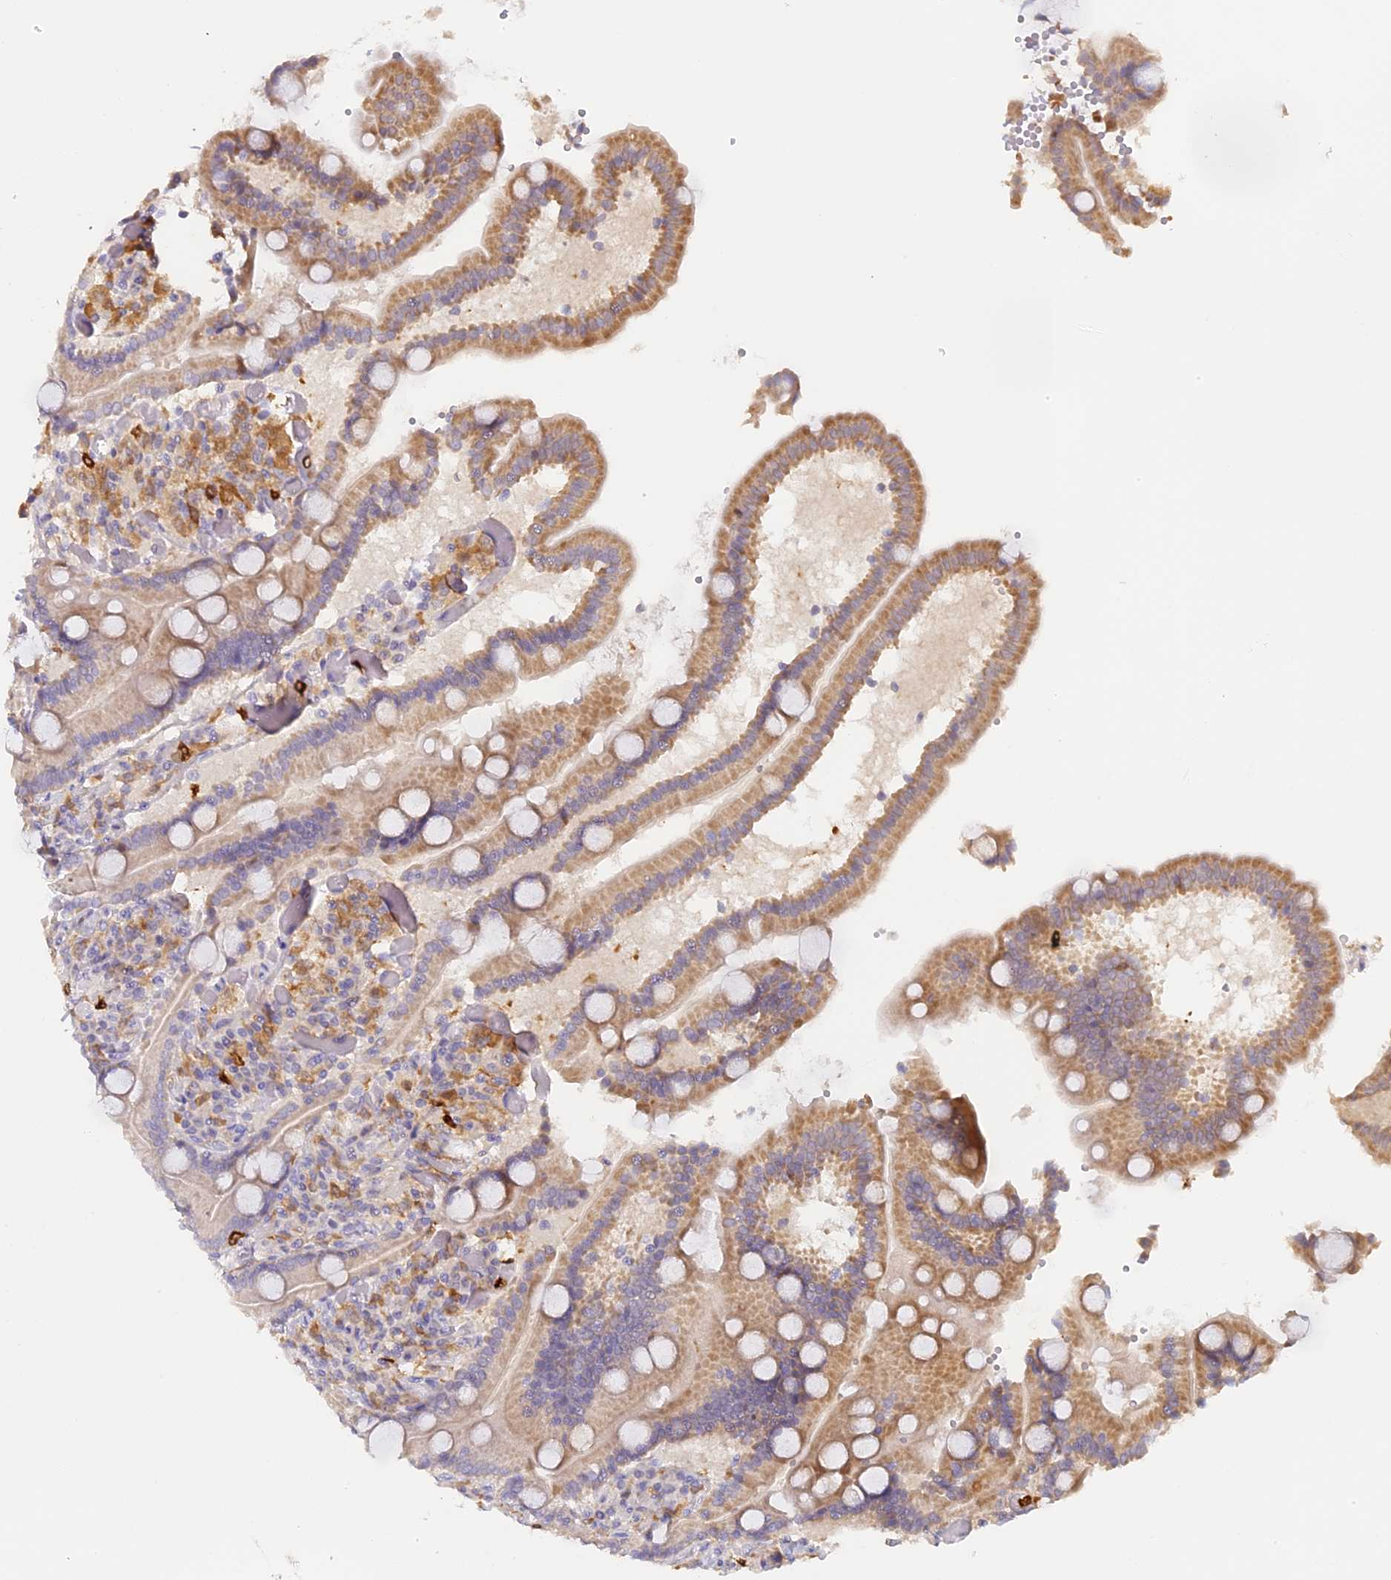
{"staining": {"intensity": "moderate", "quantity": ">75%", "location": "cytoplasmic/membranous"}, "tissue": "duodenum", "cell_type": "Glandular cells", "image_type": "normal", "snomed": [{"axis": "morphology", "description": "Normal tissue, NOS"}, {"axis": "topography", "description": "Duodenum"}], "caption": "This photomicrograph shows immunohistochemistry (IHC) staining of normal human duodenum, with medium moderate cytoplasmic/membranous positivity in about >75% of glandular cells.", "gene": "NCF4", "patient": {"sex": "female", "age": 62}}